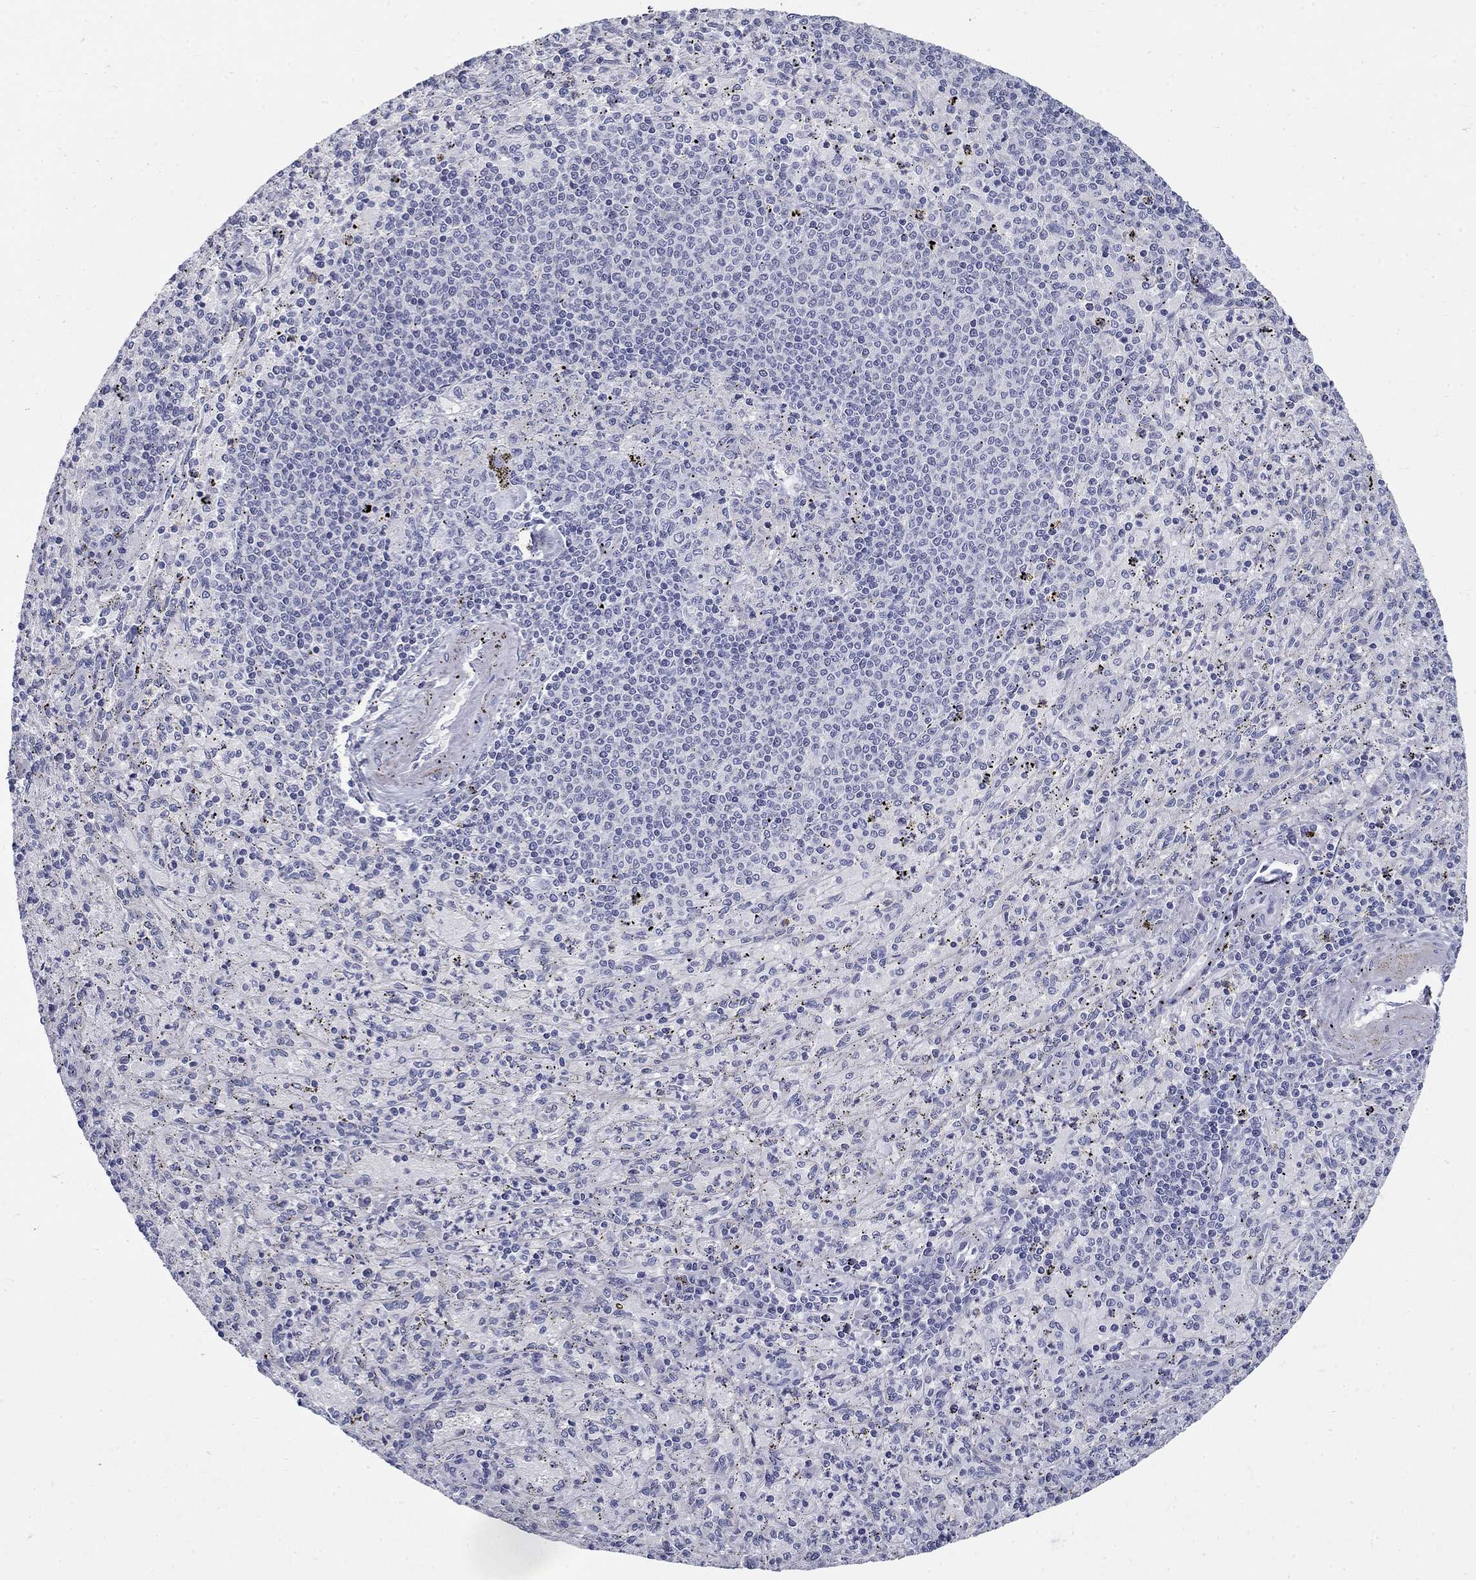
{"staining": {"intensity": "negative", "quantity": "none", "location": "none"}, "tissue": "spleen", "cell_type": "Cells in red pulp", "image_type": "normal", "snomed": [{"axis": "morphology", "description": "Normal tissue, NOS"}, {"axis": "topography", "description": "Spleen"}], "caption": "Immunohistochemistry (IHC) photomicrograph of unremarkable spleen: spleen stained with DAB (3,3'-diaminobenzidine) displays no significant protein expression in cells in red pulp. (Stains: DAB (3,3'-diaminobenzidine) immunohistochemistry (IHC) with hematoxylin counter stain, Microscopy: brightfield microscopy at high magnification).", "gene": "C4orf19", "patient": {"sex": "male", "age": 60}}